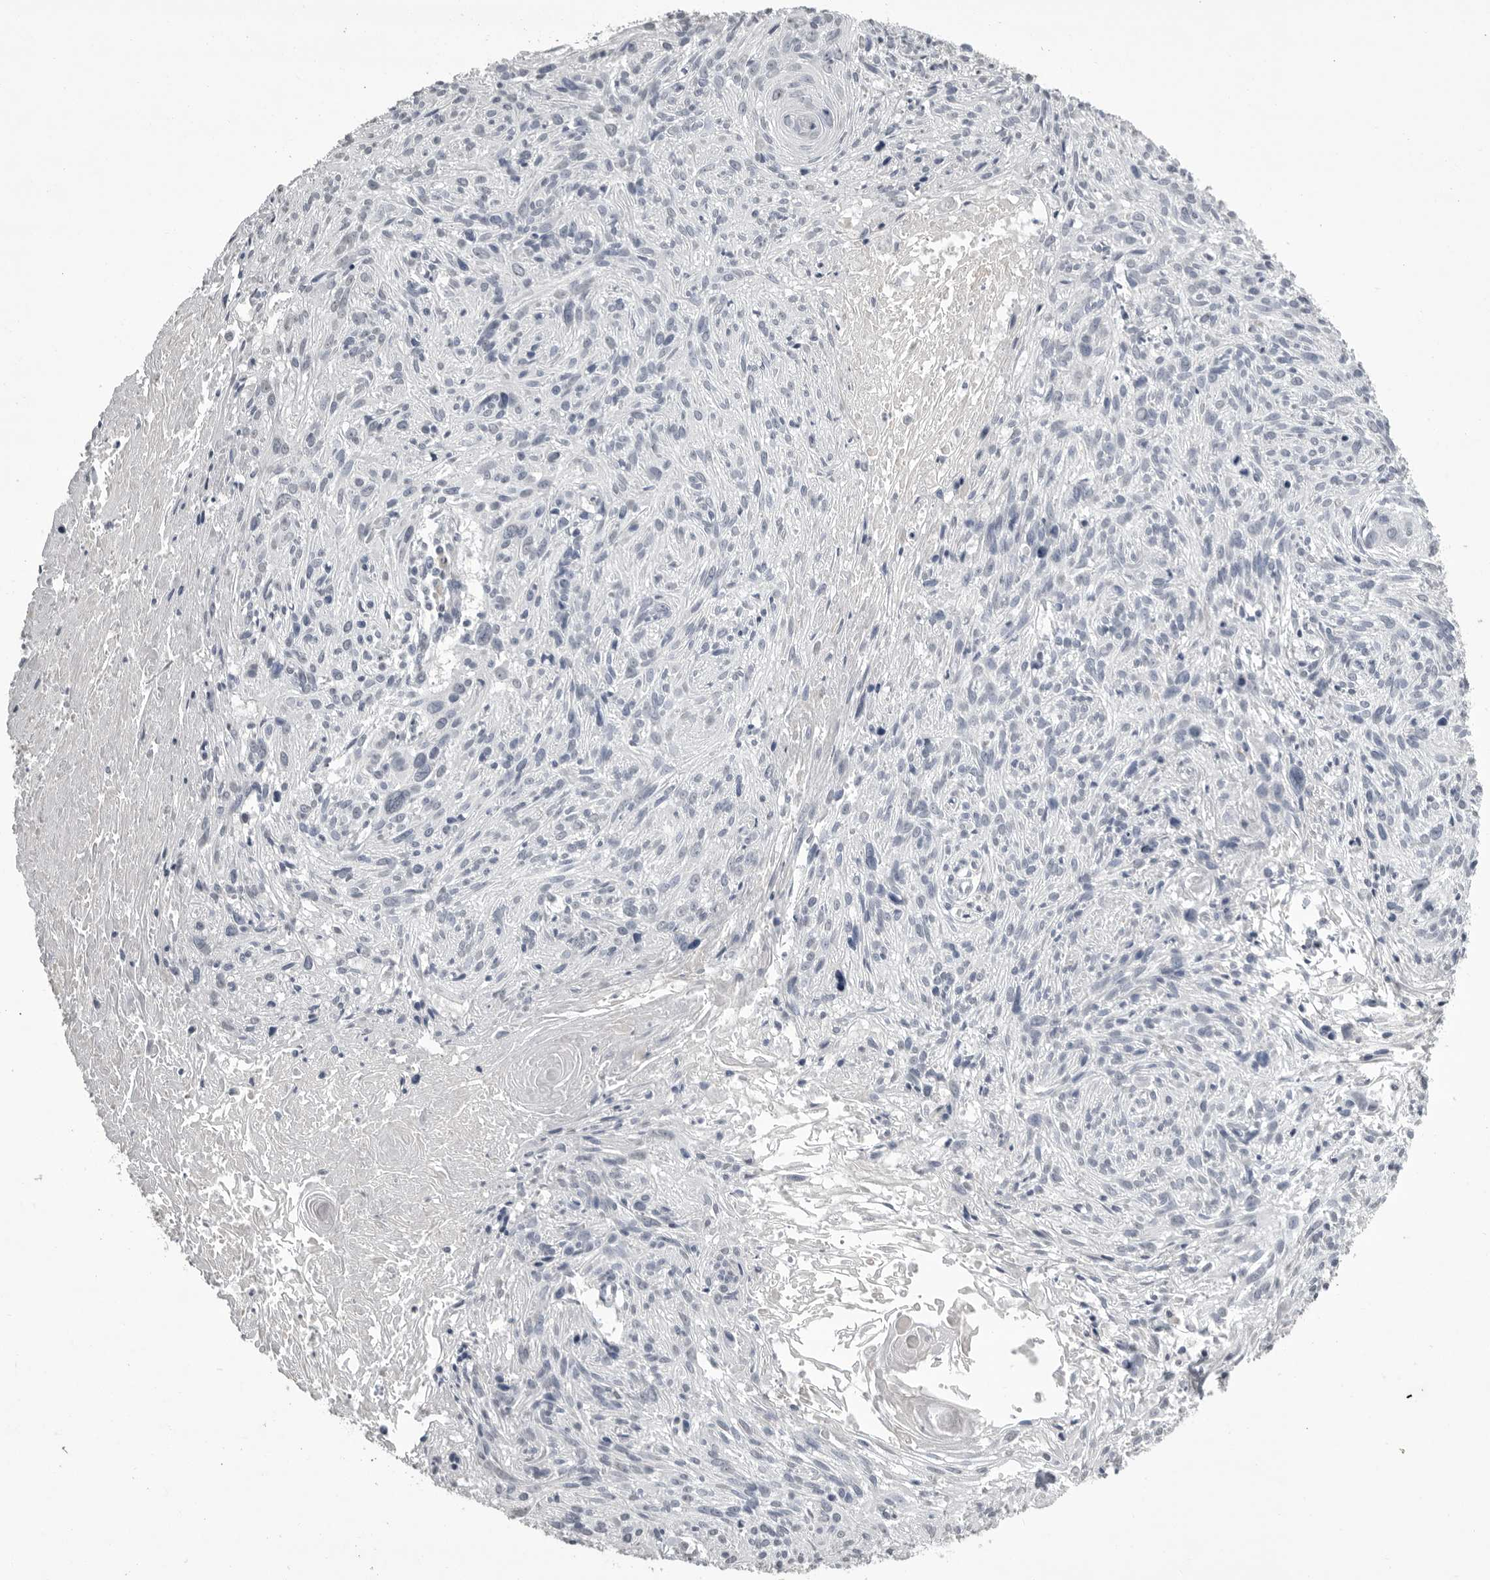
{"staining": {"intensity": "negative", "quantity": "none", "location": "none"}, "tissue": "cervical cancer", "cell_type": "Tumor cells", "image_type": "cancer", "snomed": [{"axis": "morphology", "description": "Squamous cell carcinoma, NOS"}, {"axis": "topography", "description": "Cervix"}], "caption": "Tumor cells show no significant protein positivity in cervical squamous cell carcinoma. Nuclei are stained in blue.", "gene": "GNLY", "patient": {"sex": "female", "age": 51}}